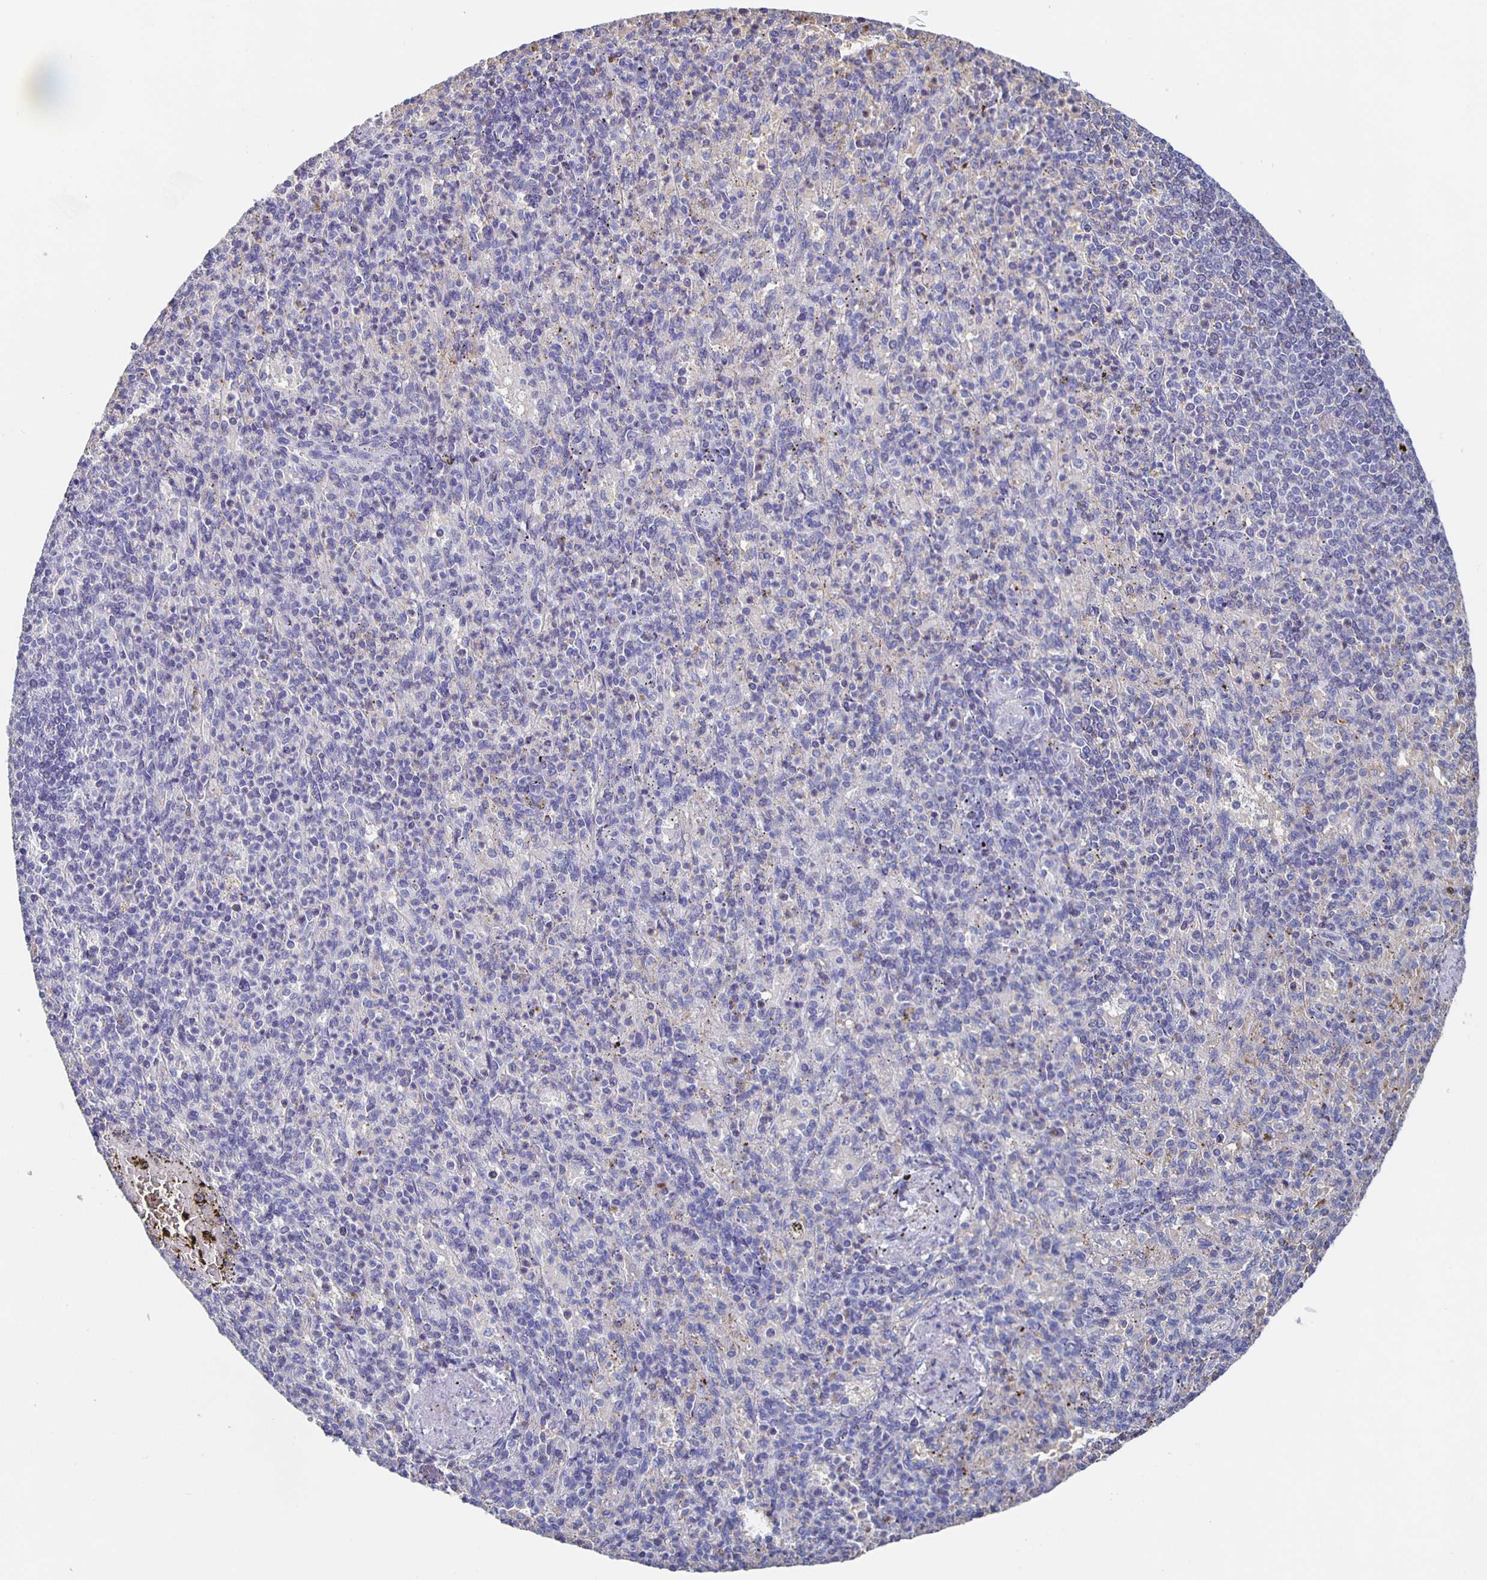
{"staining": {"intensity": "negative", "quantity": "none", "location": "none"}, "tissue": "spleen", "cell_type": "Cells in red pulp", "image_type": "normal", "snomed": [{"axis": "morphology", "description": "Normal tissue, NOS"}, {"axis": "topography", "description": "Spleen"}], "caption": "IHC micrograph of normal spleen stained for a protein (brown), which displays no staining in cells in red pulp. Nuclei are stained in blue.", "gene": "FGA", "patient": {"sex": "female", "age": 74}}